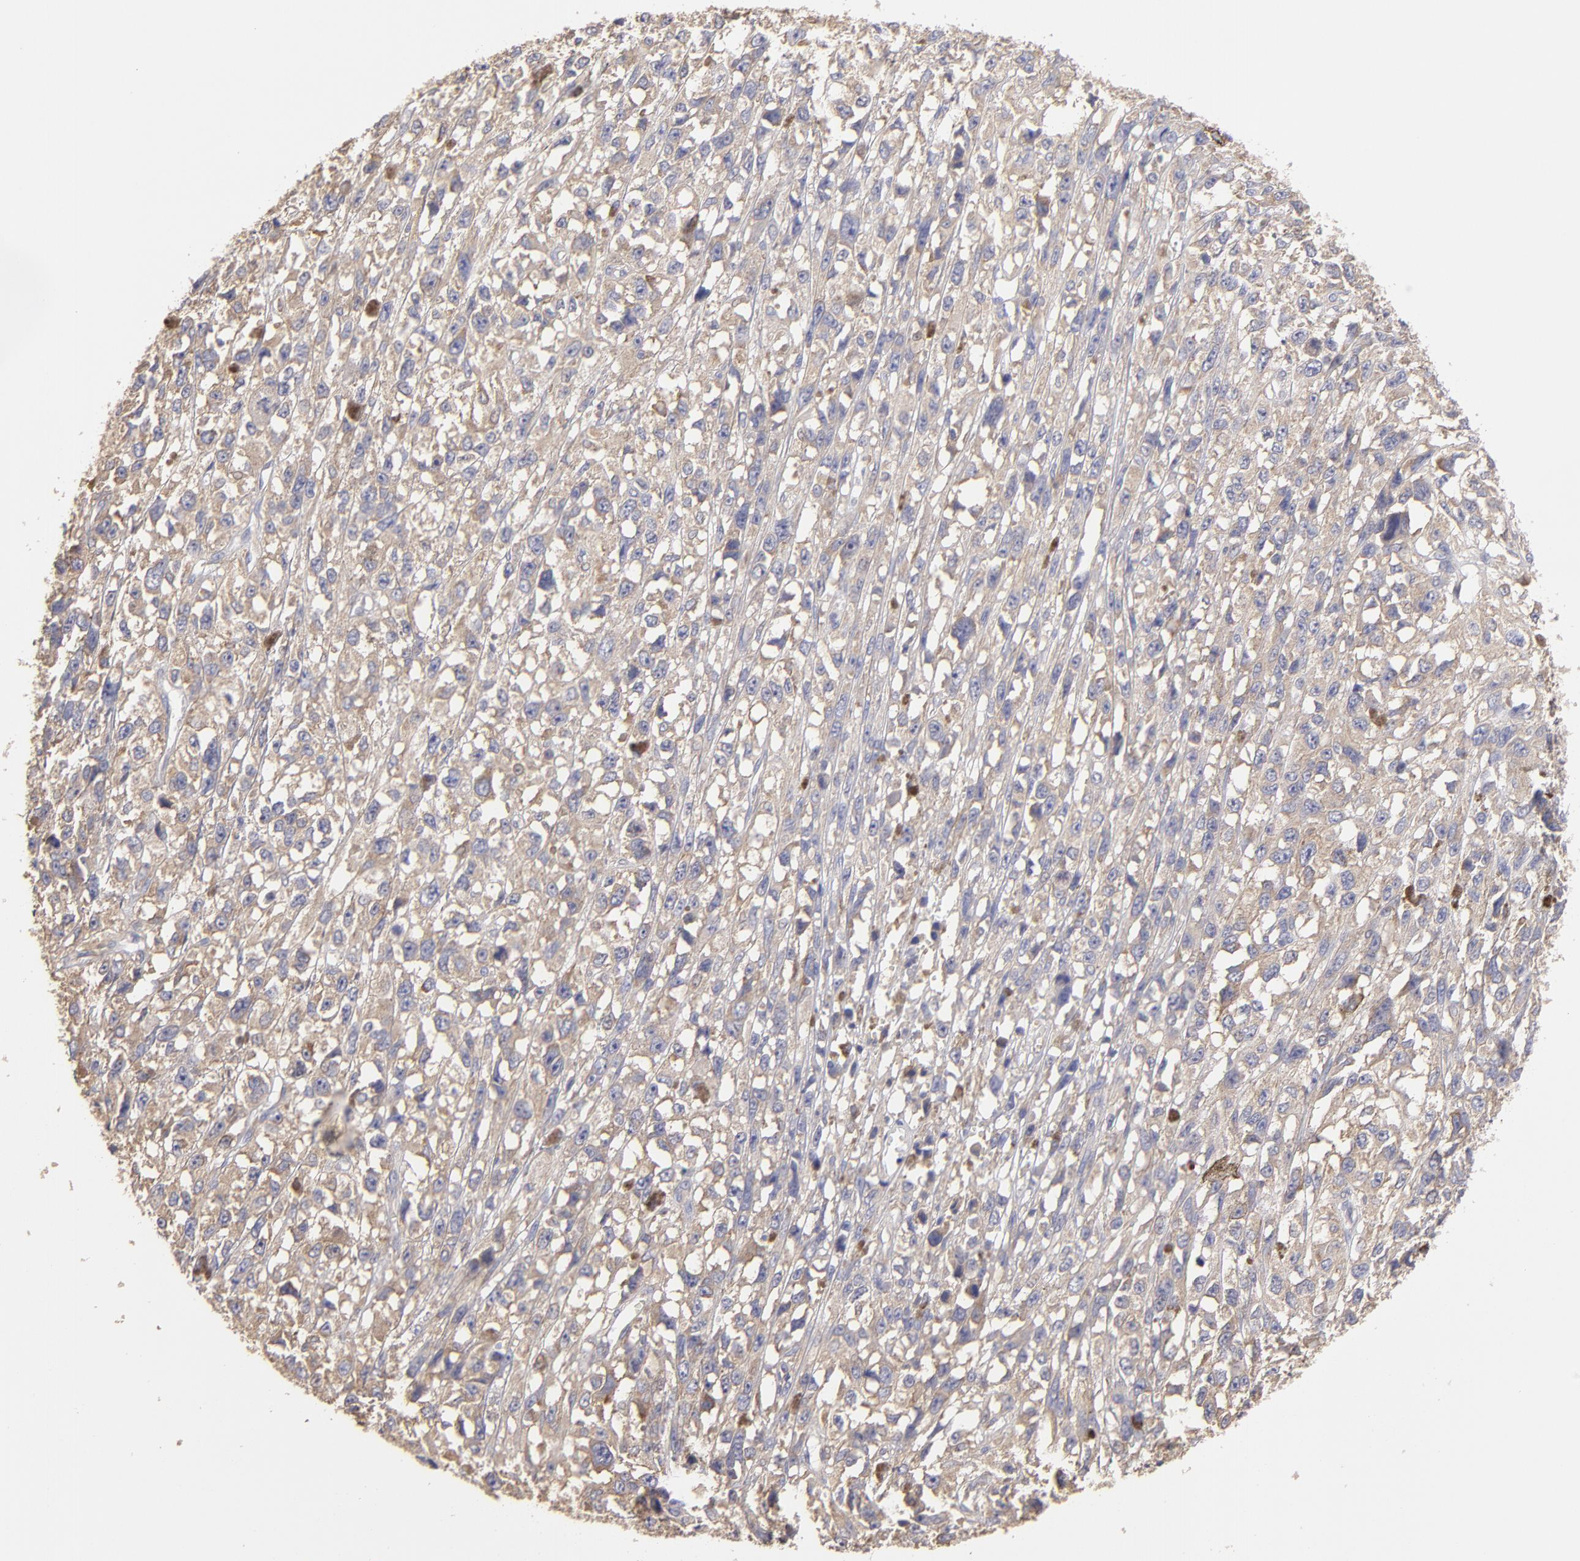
{"staining": {"intensity": "moderate", "quantity": ">75%", "location": "cytoplasmic/membranous"}, "tissue": "melanoma", "cell_type": "Tumor cells", "image_type": "cancer", "snomed": [{"axis": "morphology", "description": "Malignant melanoma, Metastatic site"}, {"axis": "topography", "description": "Lymph node"}], "caption": "Malignant melanoma (metastatic site) stained with a protein marker demonstrates moderate staining in tumor cells.", "gene": "ENTPD5", "patient": {"sex": "male", "age": 59}}